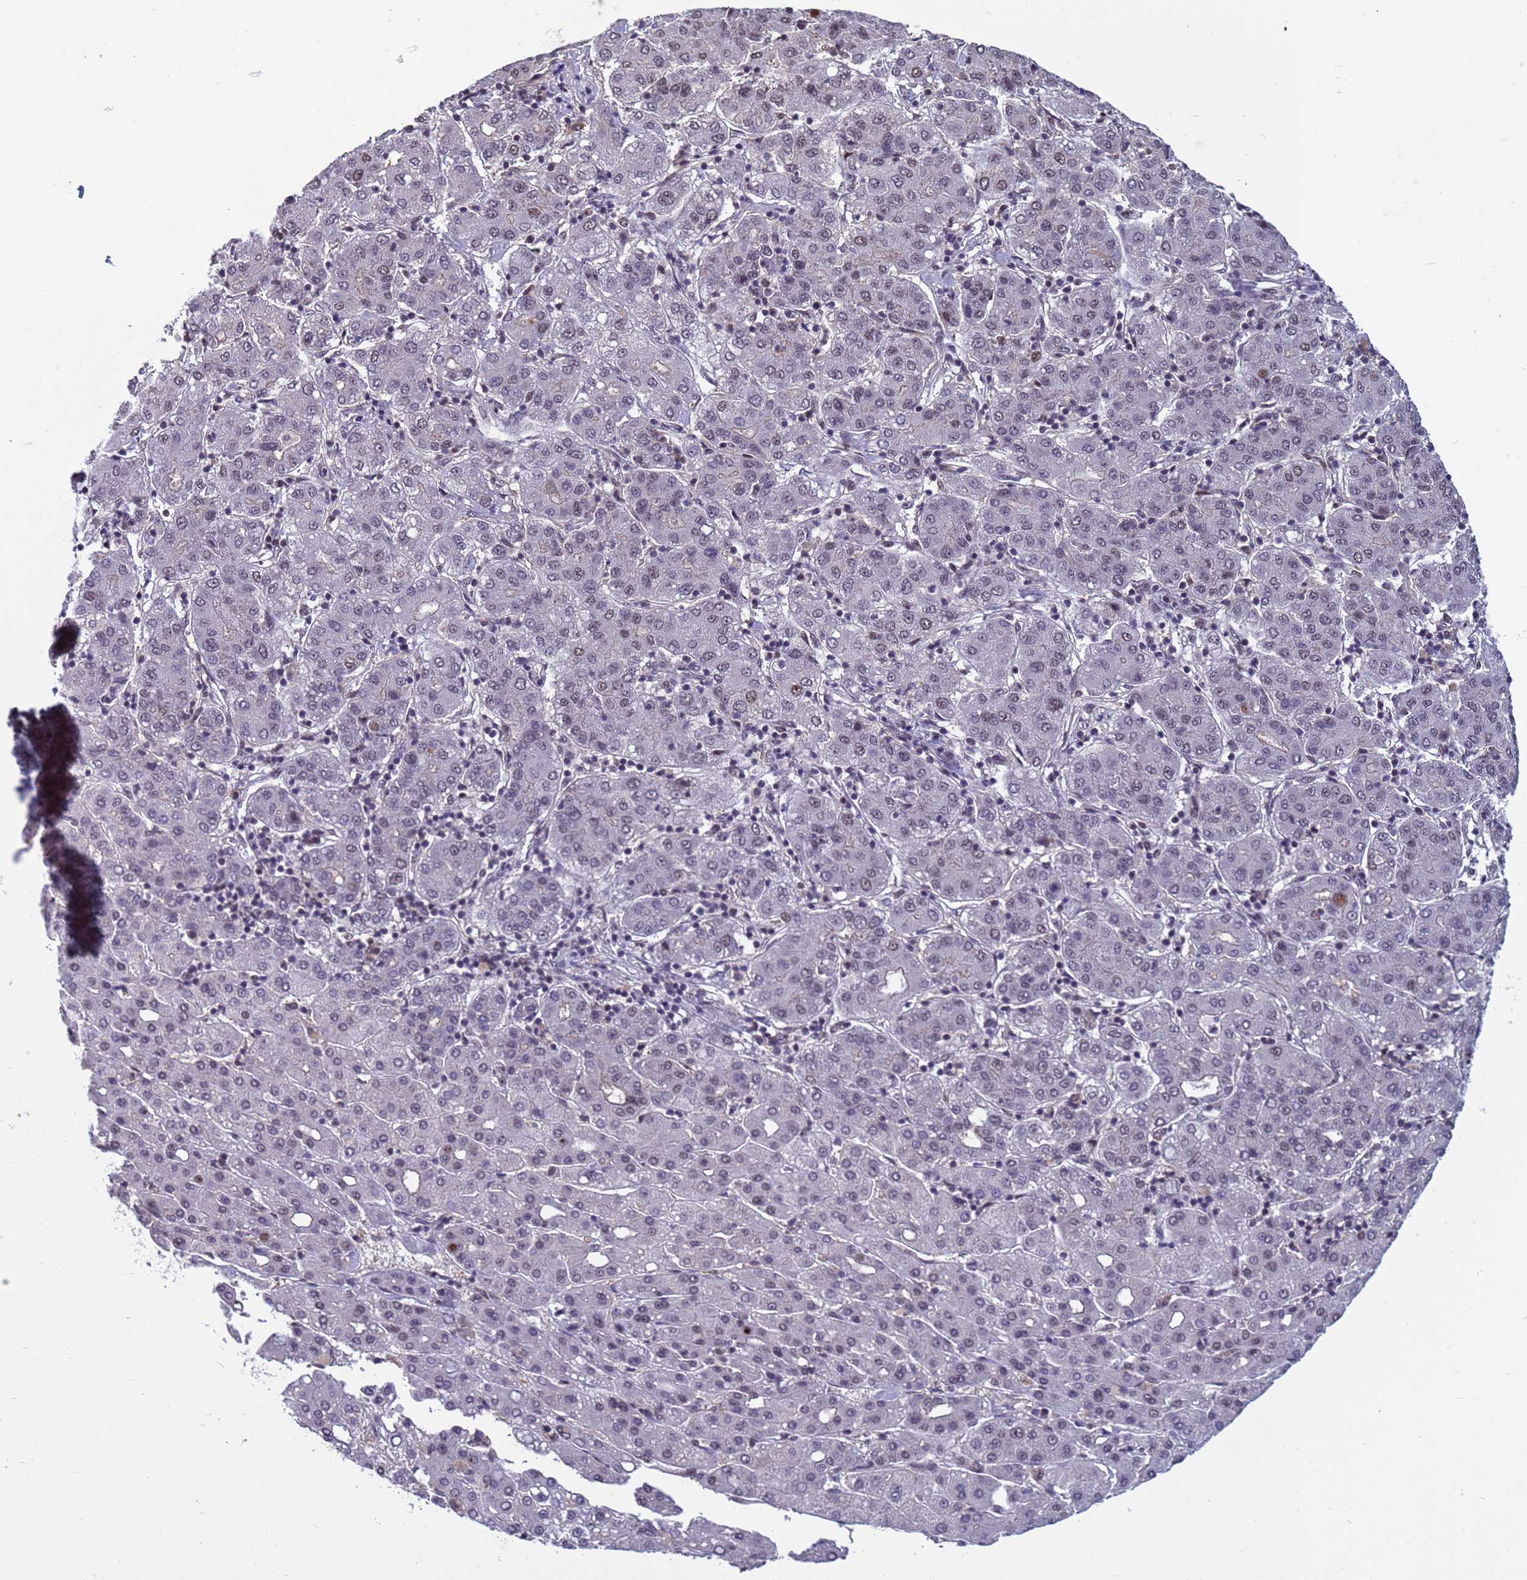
{"staining": {"intensity": "moderate", "quantity": "<25%", "location": "nuclear"}, "tissue": "liver cancer", "cell_type": "Tumor cells", "image_type": "cancer", "snomed": [{"axis": "morphology", "description": "Carcinoma, Hepatocellular, NOS"}, {"axis": "topography", "description": "Liver"}], "caption": "Liver cancer (hepatocellular carcinoma) stained for a protein (brown) displays moderate nuclear positive positivity in approximately <25% of tumor cells.", "gene": "NSL1", "patient": {"sex": "male", "age": 65}}